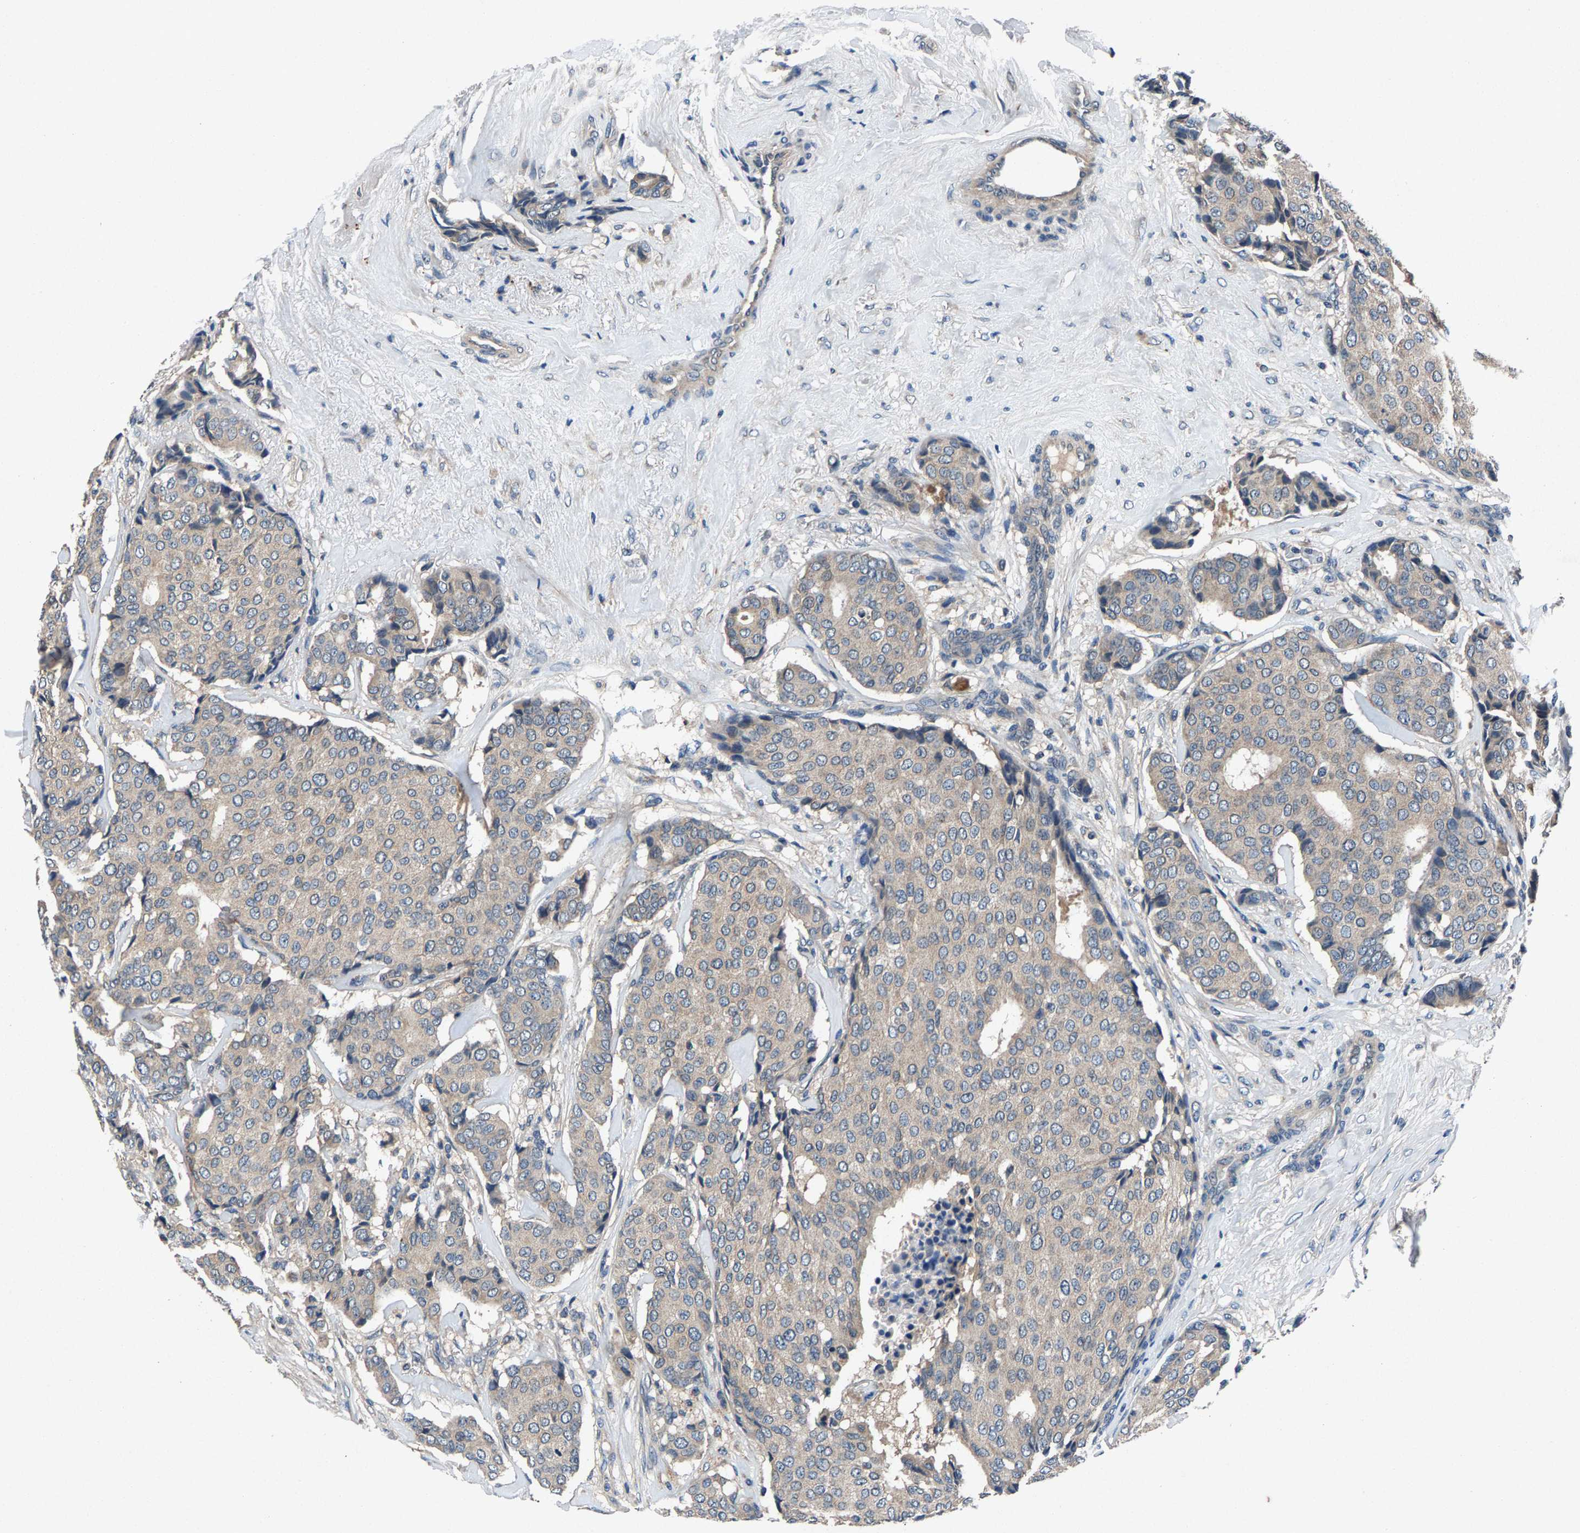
{"staining": {"intensity": "weak", "quantity": "<25%", "location": "cytoplasmic/membranous"}, "tissue": "breast cancer", "cell_type": "Tumor cells", "image_type": "cancer", "snomed": [{"axis": "morphology", "description": "Duct carcinoma"}, {"axis": "topography", "description": "Breast"}], "caption": "IHC image of human breast invasive ductal carcinoma stained for a protein (brown), which exhibits no expression in tumor cells.", "gene": "PRXL2C", "patient": {"sex": "female", "age": 75}}